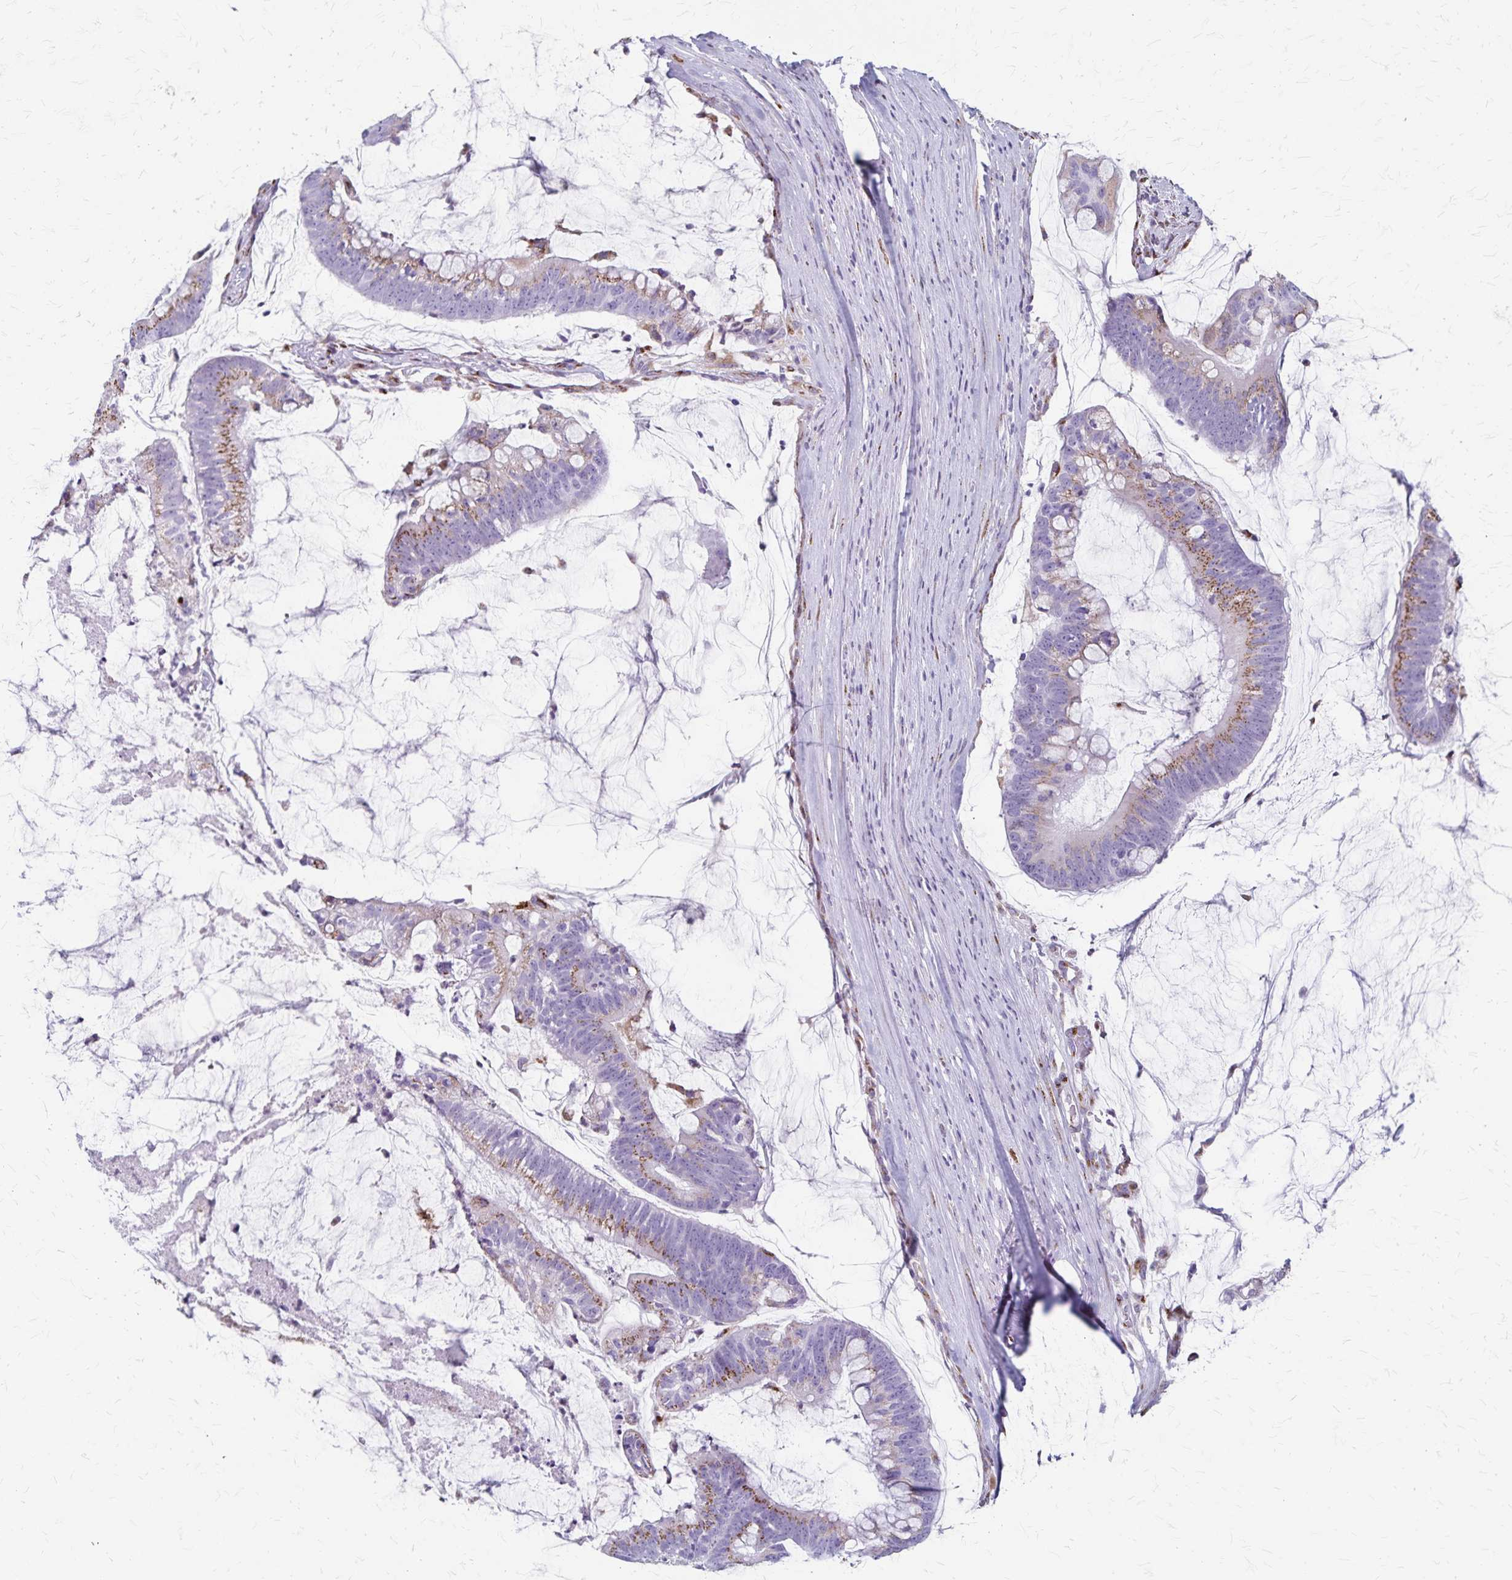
{"staining": {"intensity": "moderate", "quantity": "25%-75%", "location": "cytoplasmic/membranous"}, "tissue": "colorectal cancer", "cell_type": "Tumor cells", "image_type": "cancer", "snomed": [{"axis": "morphology", "description": "Adenocarcinoma, NOS"}, {"axis": "topography", "description": "Colon"}], "caption": "An immunohistochemistry (IHC) histopathology image of neoplastic tissue is shown. Protein staining in brown highlights moderate cytoplasmic/membranous positivity in adenocarcinoma (colorectal) within tumor cells.", "gene": "MCFD2", "patient": {"sex": "male", "age": 62}}